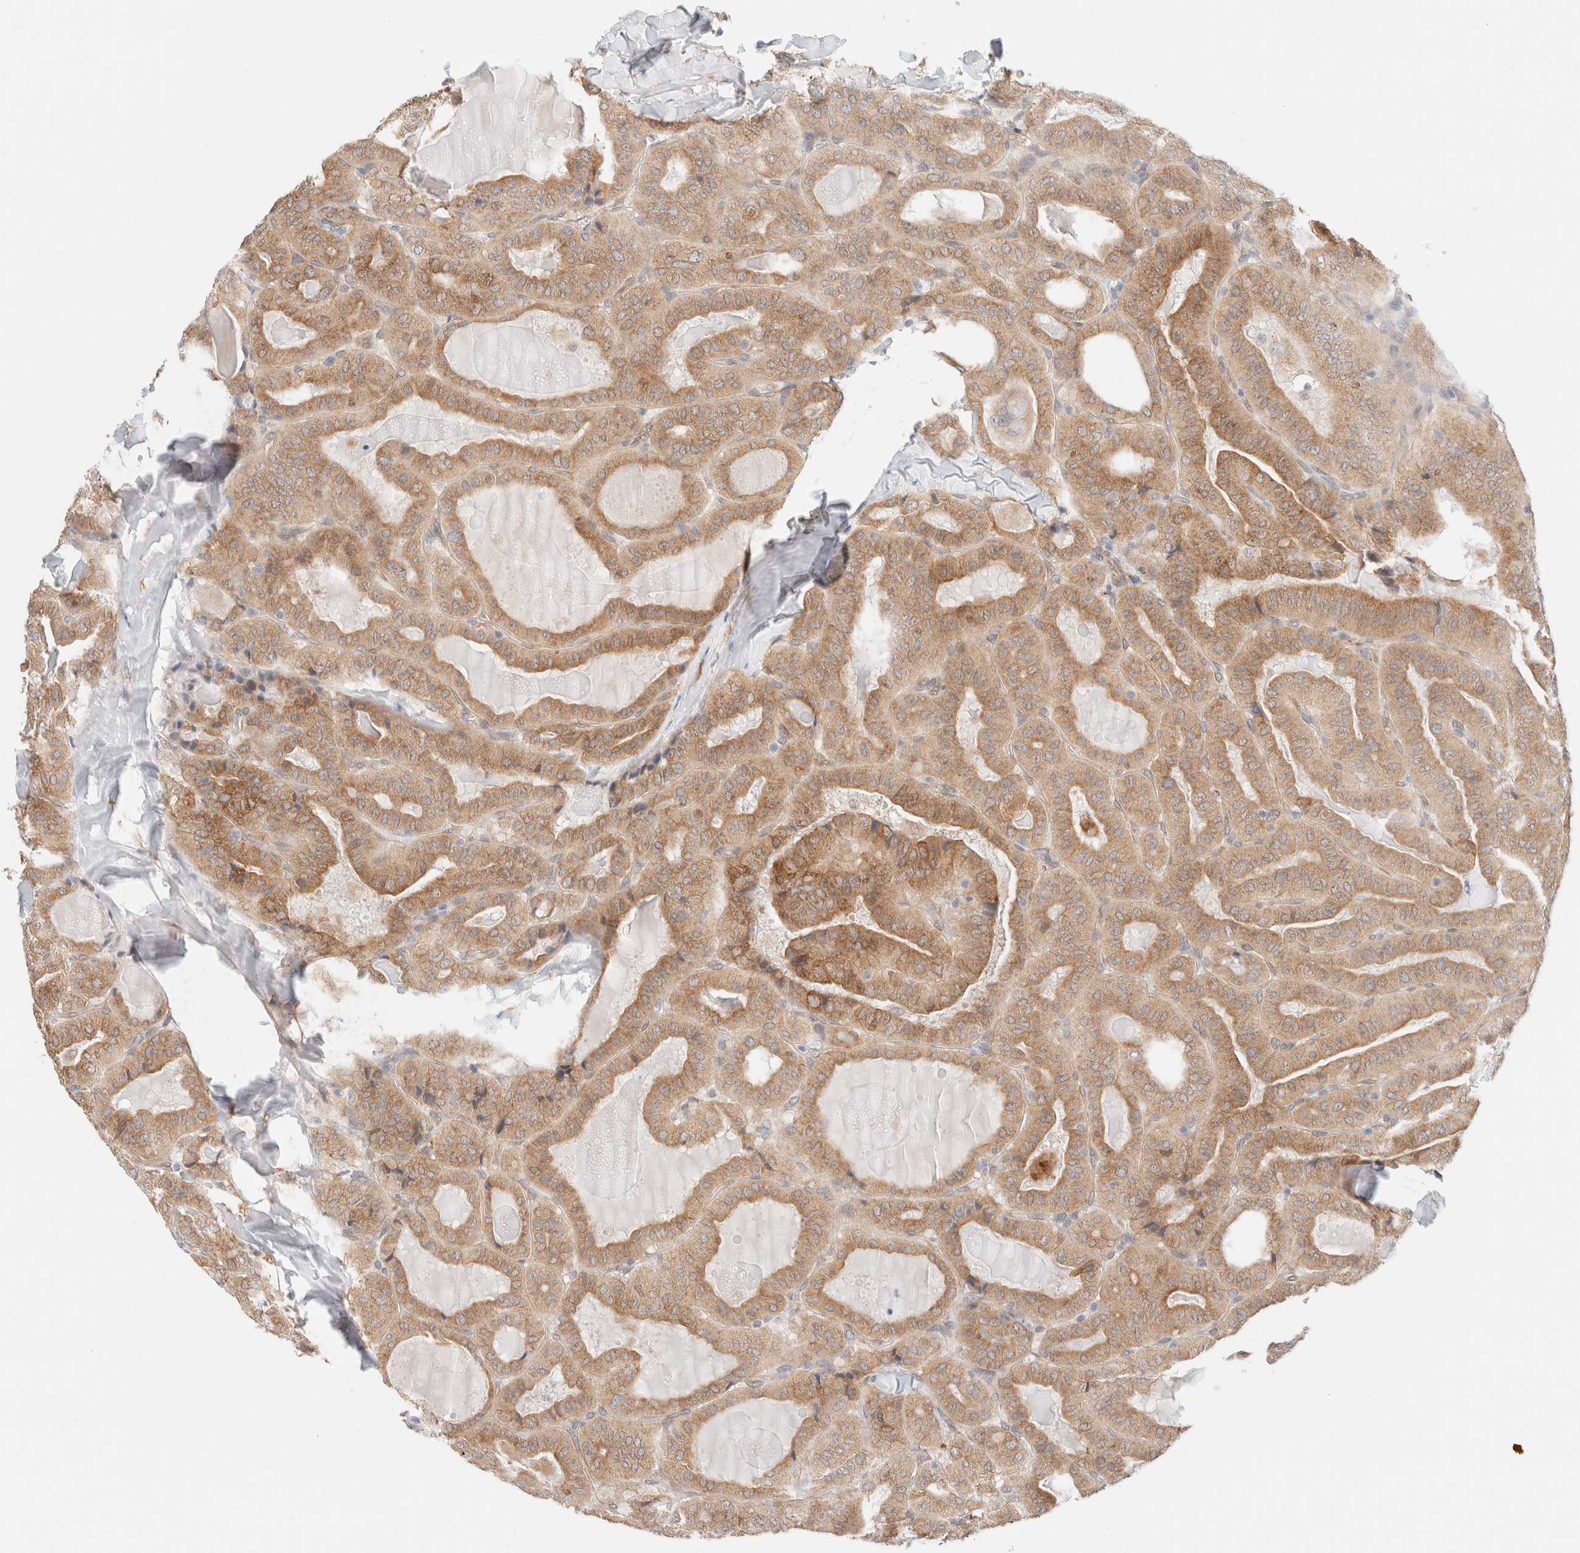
{"staining": {"intensity": "moderate", "quantity": ">75%", "location": "cytoplasmic/membranous"}, "tissue": "thyroid cancer", "cell_type": "Tumor cells", "image_type": "cancer", "snomed": [{"axis": "morphology", "description": "Papillary adenocarcinoma, NOS"}, {"axis": "topography", "description": "Thyroid gland"}], "caption": "Immunohistochemistry image of neoplastic tissue: human thyroid papillary adenocarcinoma stained using IHC reveals medium levels of moderate protein expression localized specifically in the cytoplasmic/membranous of tumor cells, appearing as a cytoplasmic/membranous brown color.", "gene": "RRP15", "patient": {"sex": "male", "age": 77}}